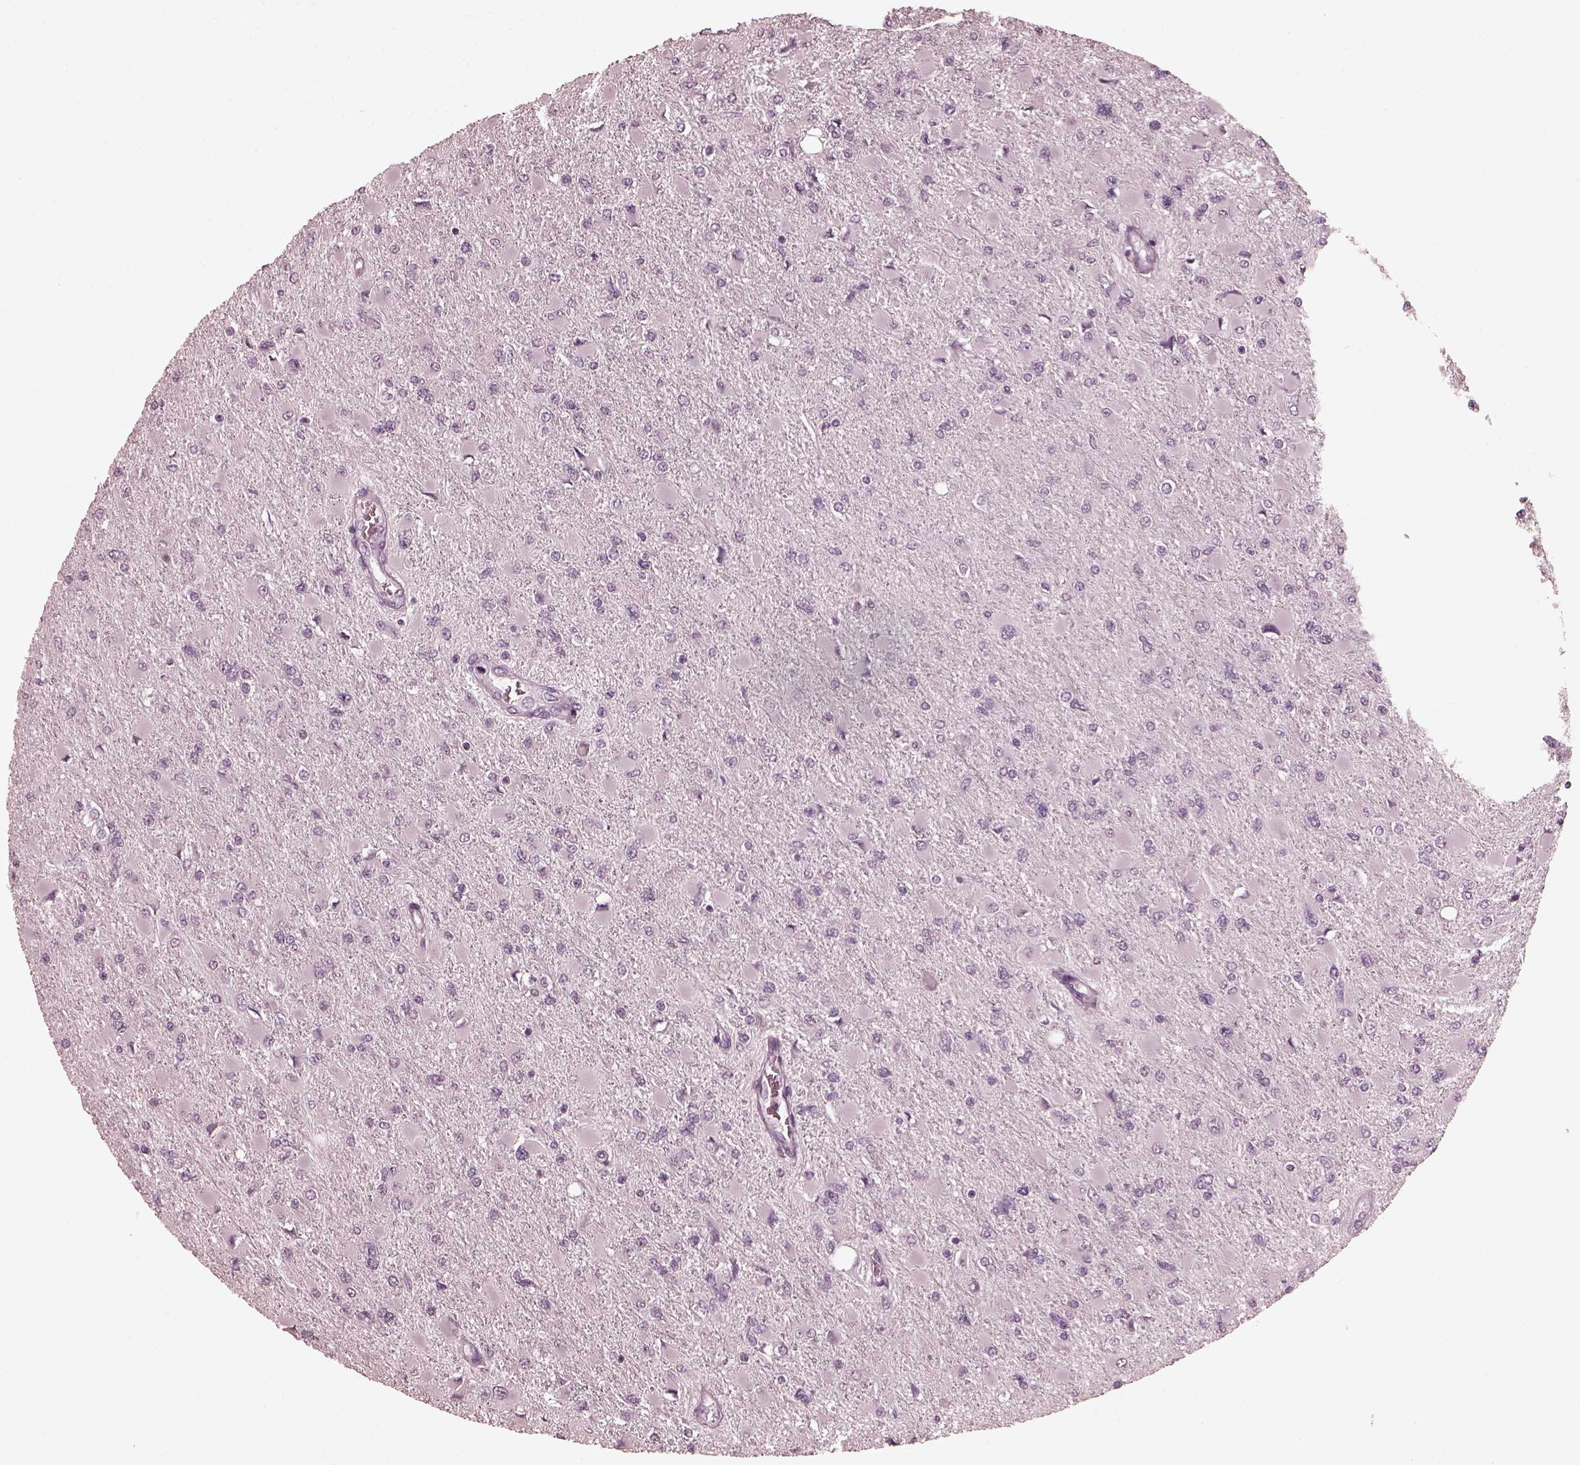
{"staining": {"intensity": "negative", "quantity": "none", "location": "none"}, "tissue": "glioma", "cell_type": "Tumor cells", "image_type": "cancer", "snomed": [{"axis": "morphology", "description": "Glioma, malignant, High grade"}, {"axis": "topography", "description": "Cerebral cortex"}], "caption": "Immunohistochemistry of human glioma shows no positivity in tumor cells.", "gene": "CGA", "patient": {"sex": "female", "age": 36}}